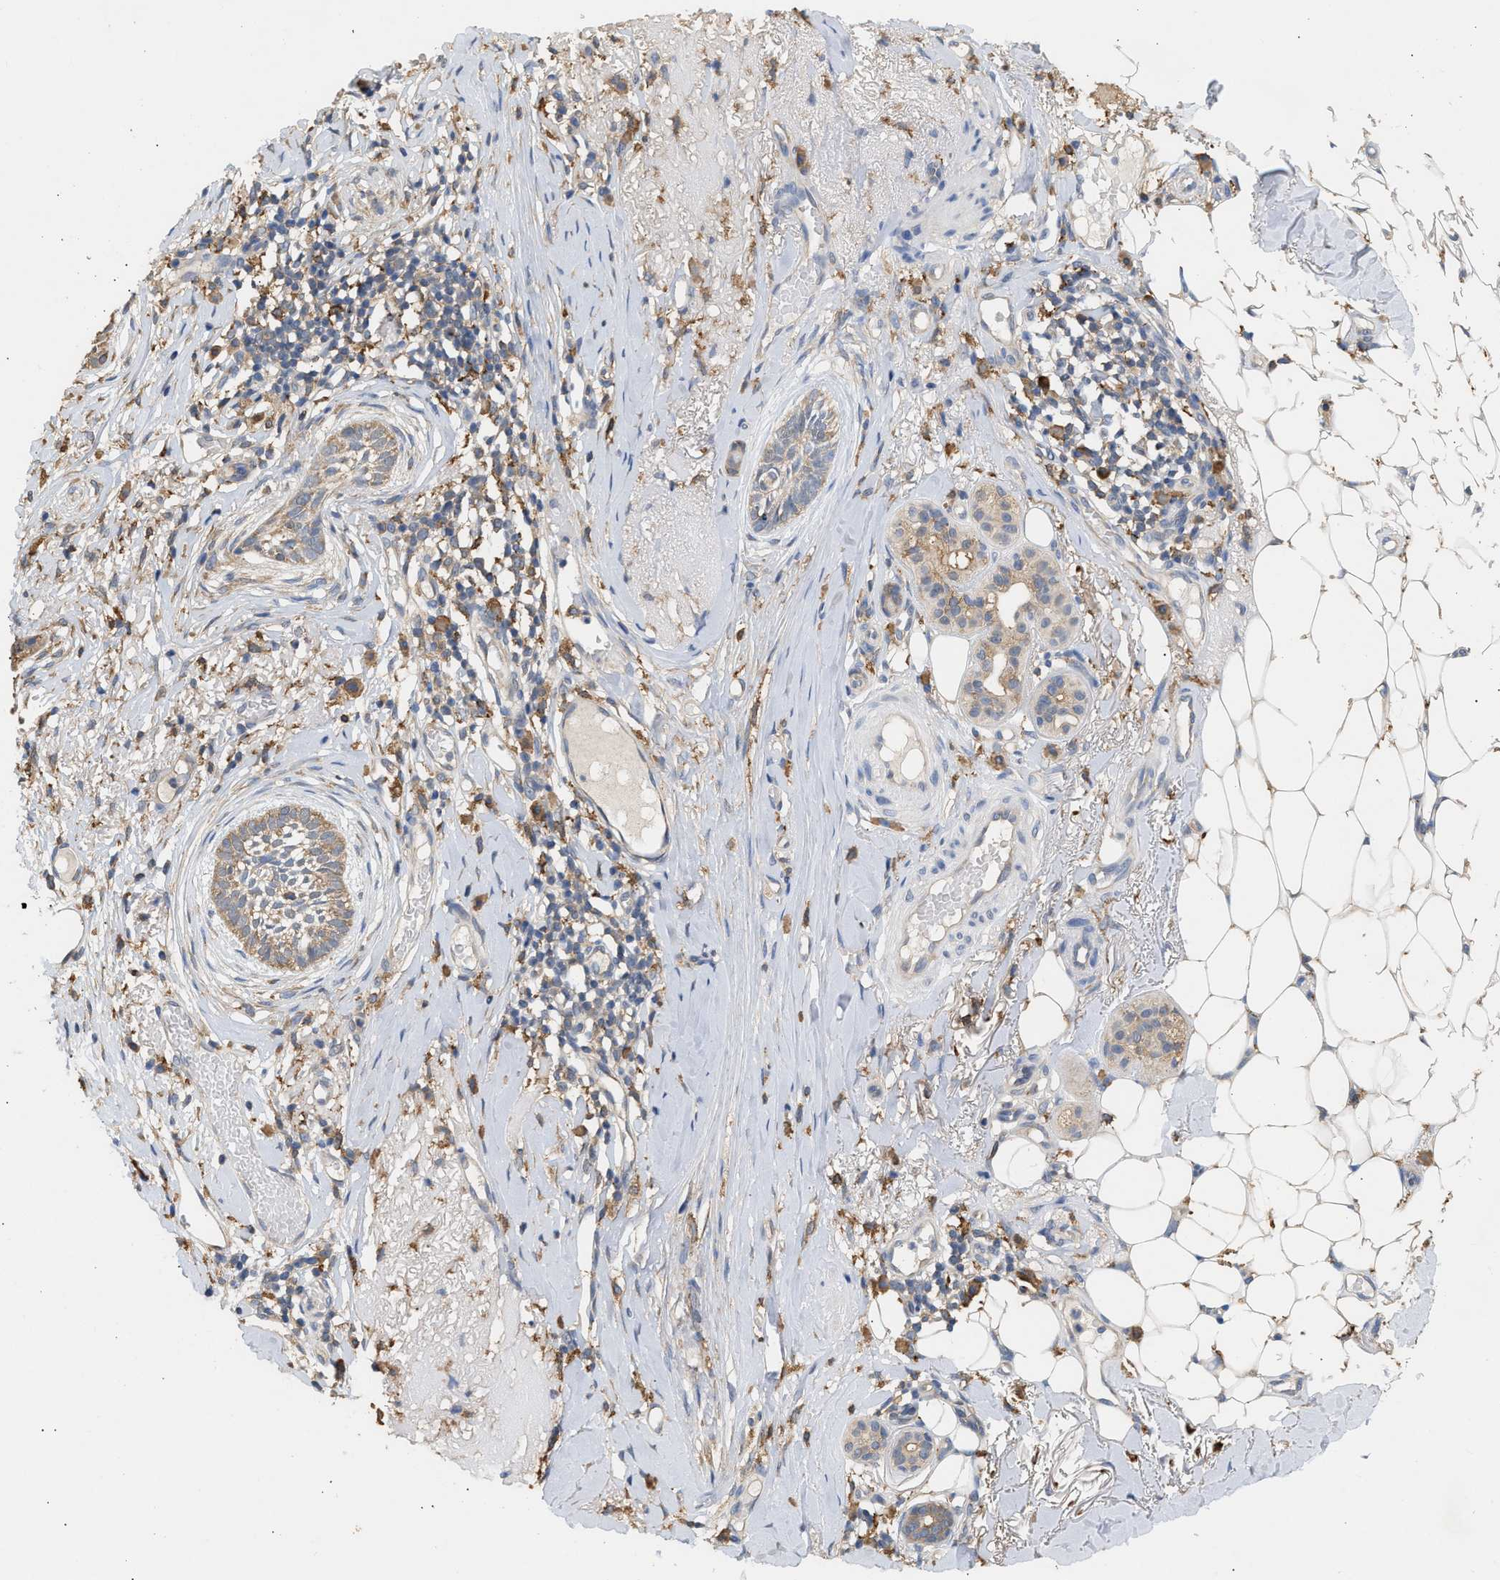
{"staining": {"intensity": "weak", "quantity": "25%-75%", "location": "cytoplasmic/membranous"}, "tissue": "skin cancer", "cell_type": "Tumor cells", "image_type": "cancer", "snomed": [{"axis": "morphology", "description": "Basal cell carcinoma"}, {"axis": "topography", "description": "Skin"}], "caption": "Skin basal cell carcinoma stained with DAB IHC exhibits low levels of weak cytoplasmic/membranous expression in approximately 25%-75% of tumor cells.", "gene": "GCN1", "patient": {"sex": "female", "age": 88}}